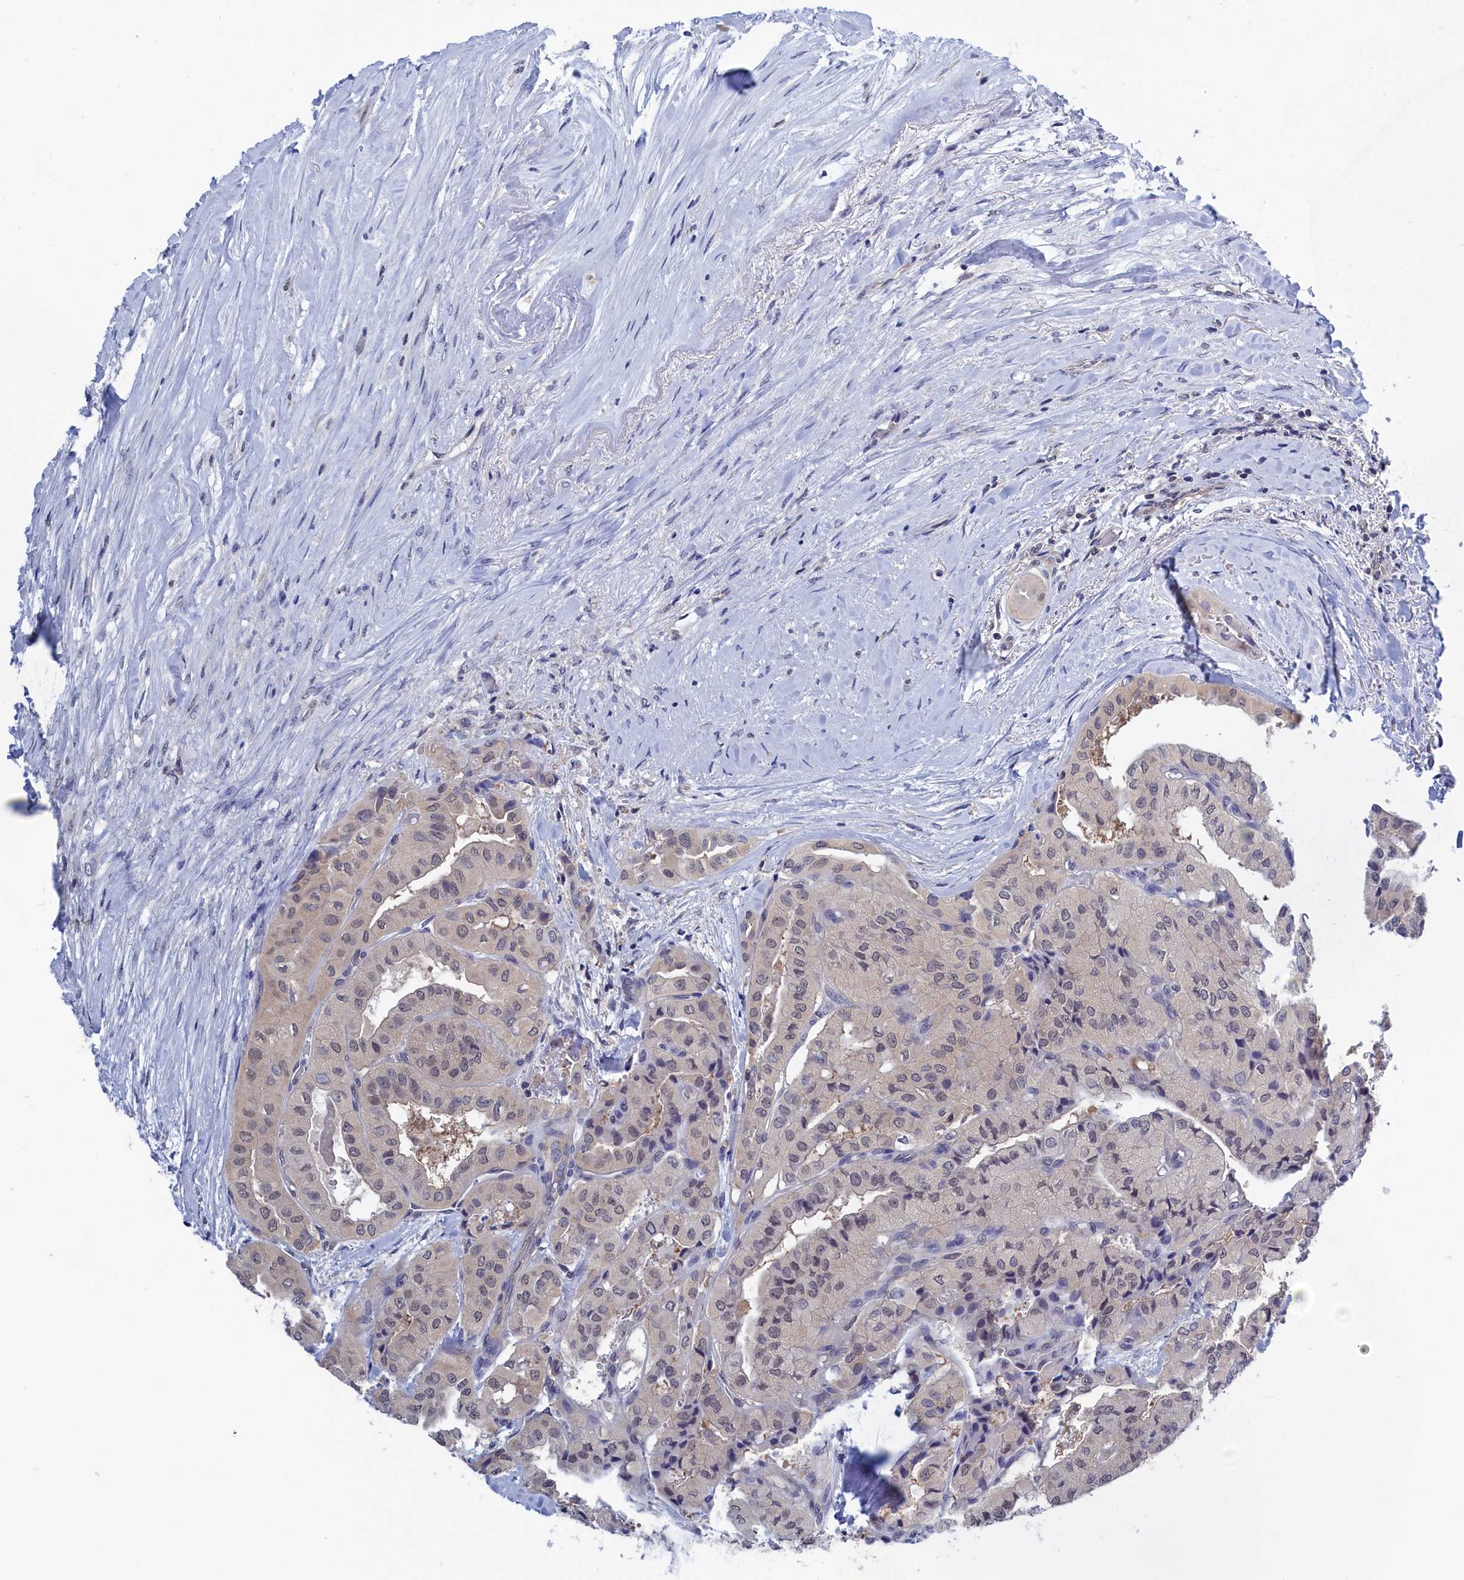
{"staining": {"intensity": "weak", "quantity": "<25%", "location": "nuclear"}, "tissue": "thyroid cancer", "cell_type": "Tumor cells", "image_type": "cancer", "snomed": [{"axis": "morphology", "description": "Papillary adenocarcinoma, NOS"}, {"axis": "topography", "description": "Thyroid gland"}], "caption": "Immunohistochemical staining of human thyroid cancer reveals no significant staining in tumor cells.", "gene": "PGP", "patient": {"sex": "female", "age": 59}}